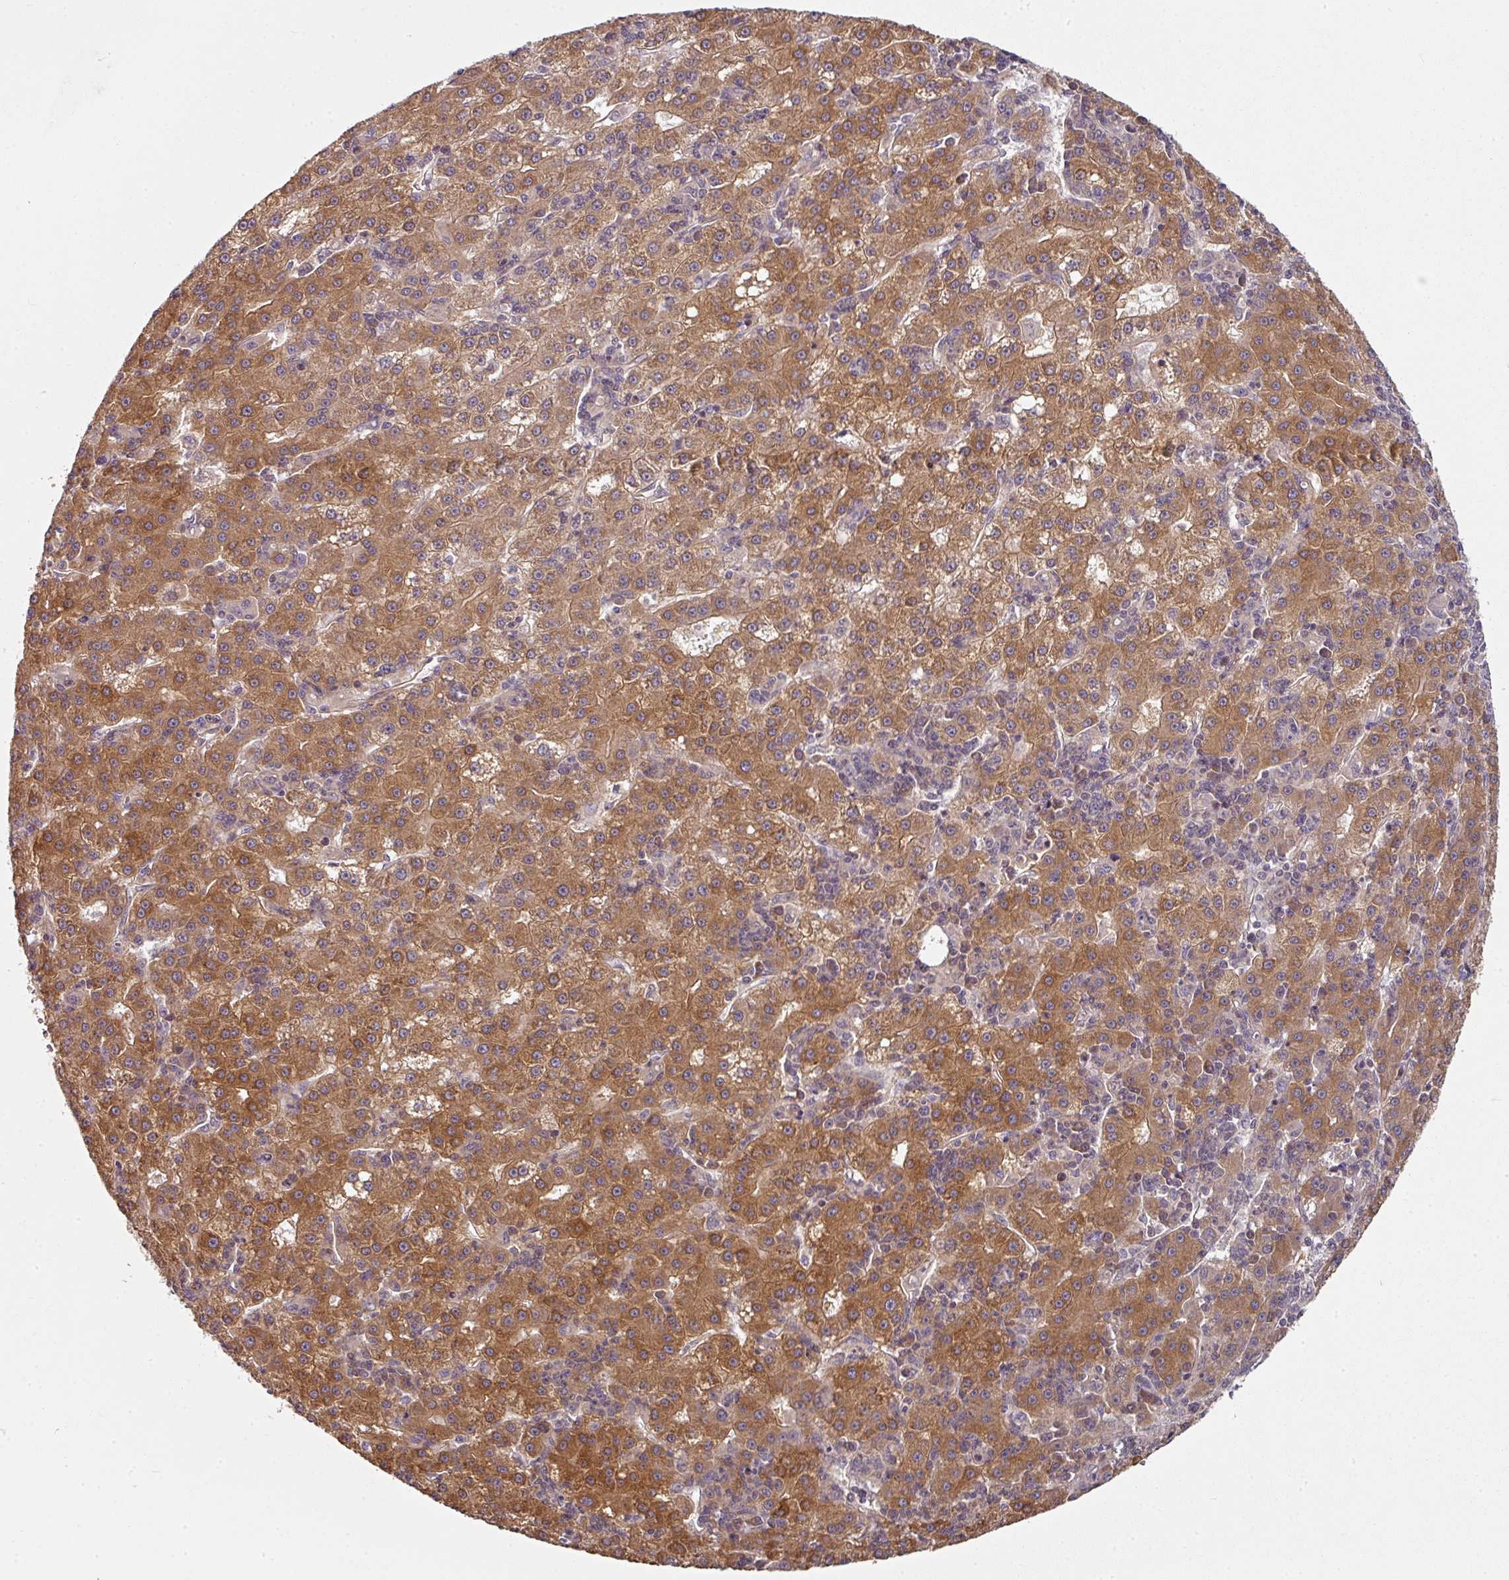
{"staining": {"intensity": "strong", "quantity": ">75%", "location": "cytoplasmic/membranous"}, "tissue": "liver cancer", "cell_type": "Tumor cells", "image_type": "cancer", "snomed": [{"axis": "morphology", "description": "Carcinoma, Hepatocellular, NOS"}, {"axis": "topography", "description": "Liver"}], "caption": "Tumor cells exhibit high levels of strong cytoplasmic/membranous positivity in about >75% of cells in human liver hepatocellular carcinoma.", "gene": "MAP2K2", "patient": {"sex": "male", "age": 76}}